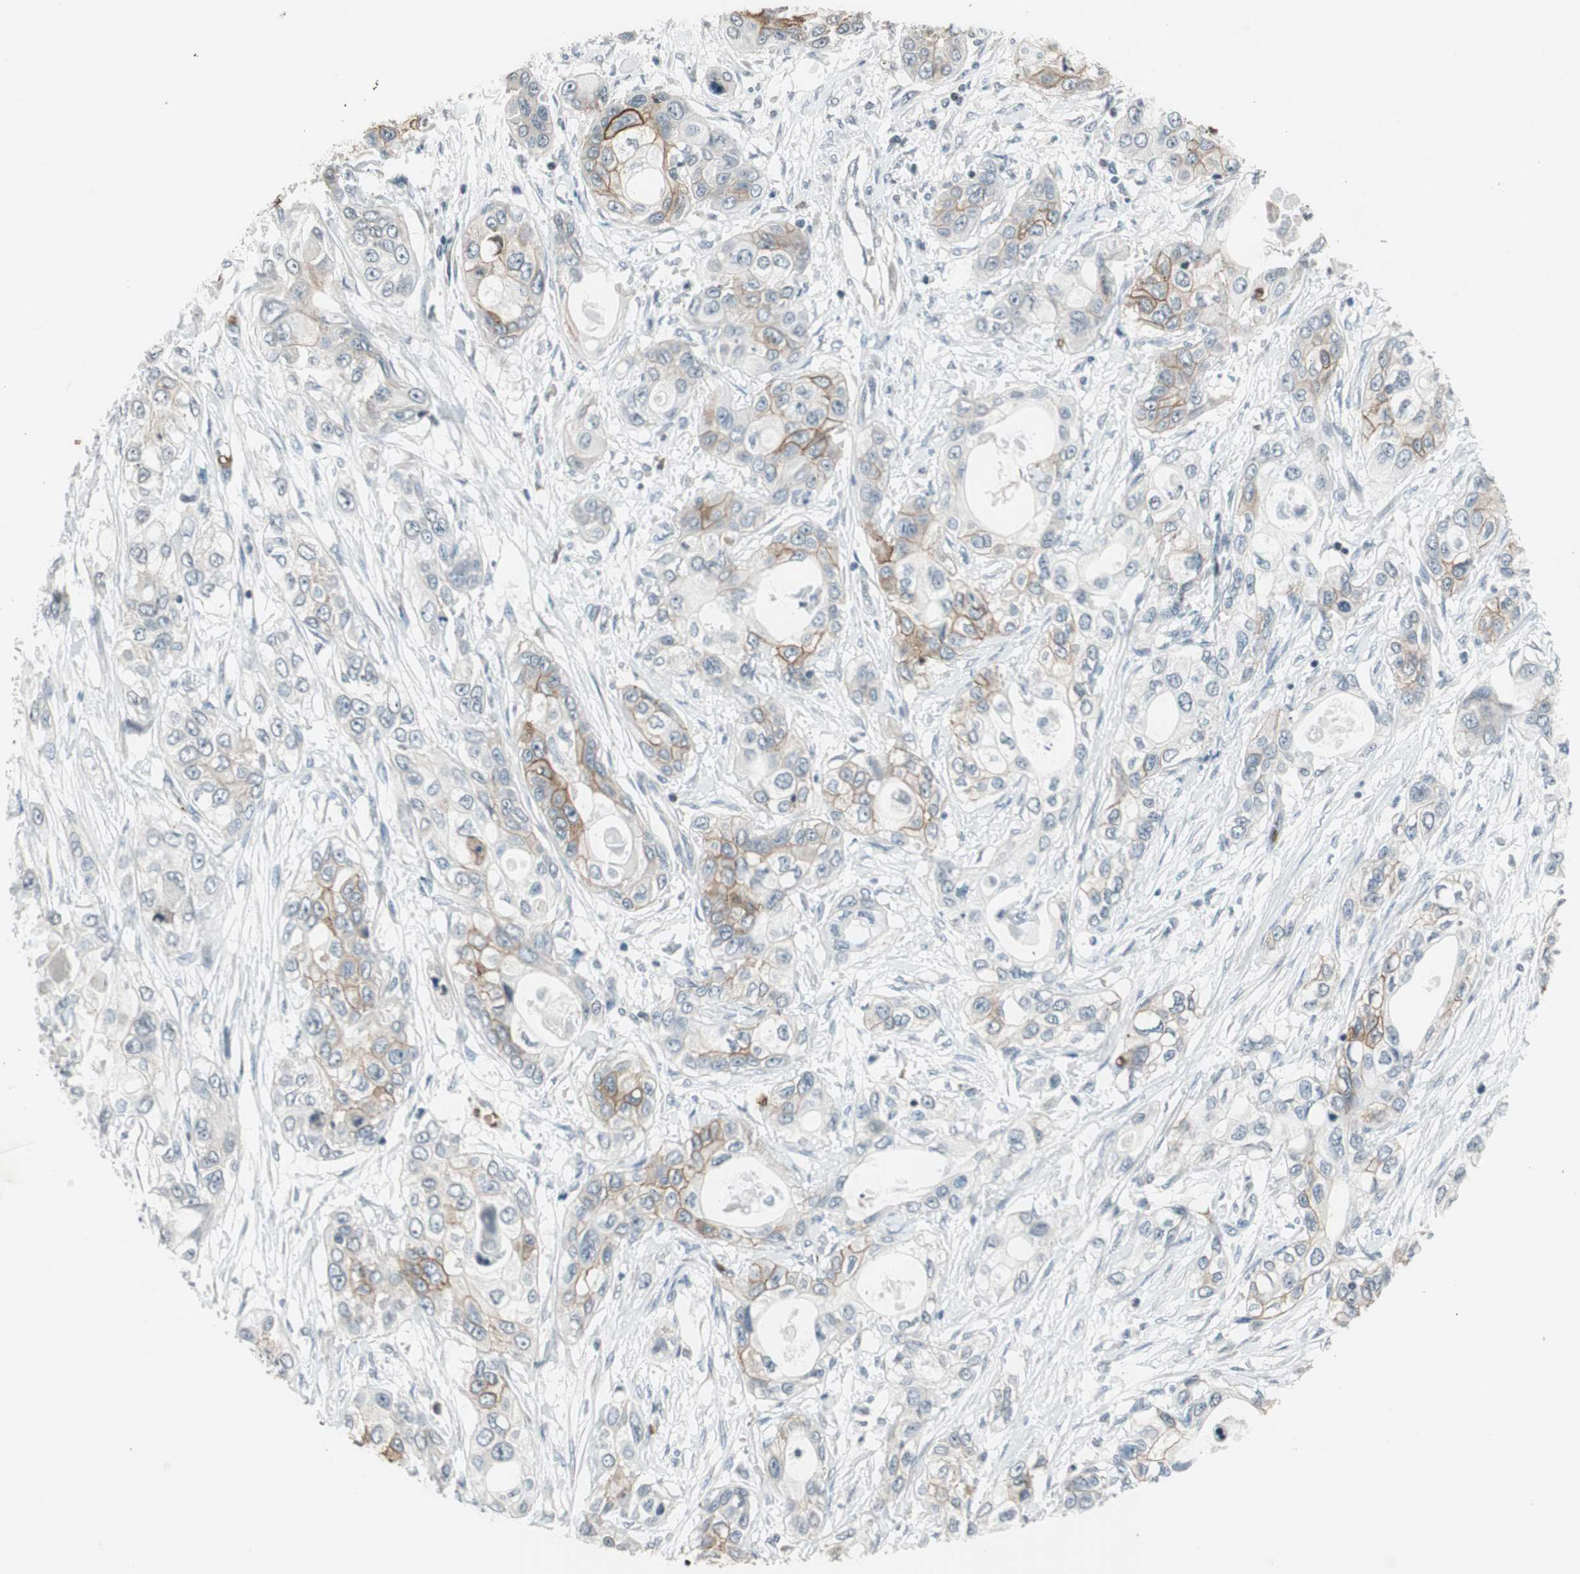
{"staining": {"intensity": "moderate", "quantity": "25%-75%", "location": "cytoplasmic/membranous"}, "tissue": "pancreatic cancer", "cell_type": "Tumor cells", "image_type": "cancer", "snomed": [{"axis": "morphology", "description": "Adenocarcinoma, NOS"}, {"axis": "topography", "description": "Pancreas"}], "caption": "Immunohistochemical staining of adenocarcinoma (pancreatic) demonstrates medium levels of moderate cytoplasmic/membranous protein staining in about 25%-75% of tumor cells.", "gene": "GYPC", "patient": {"sex": "female", "age": 70}}